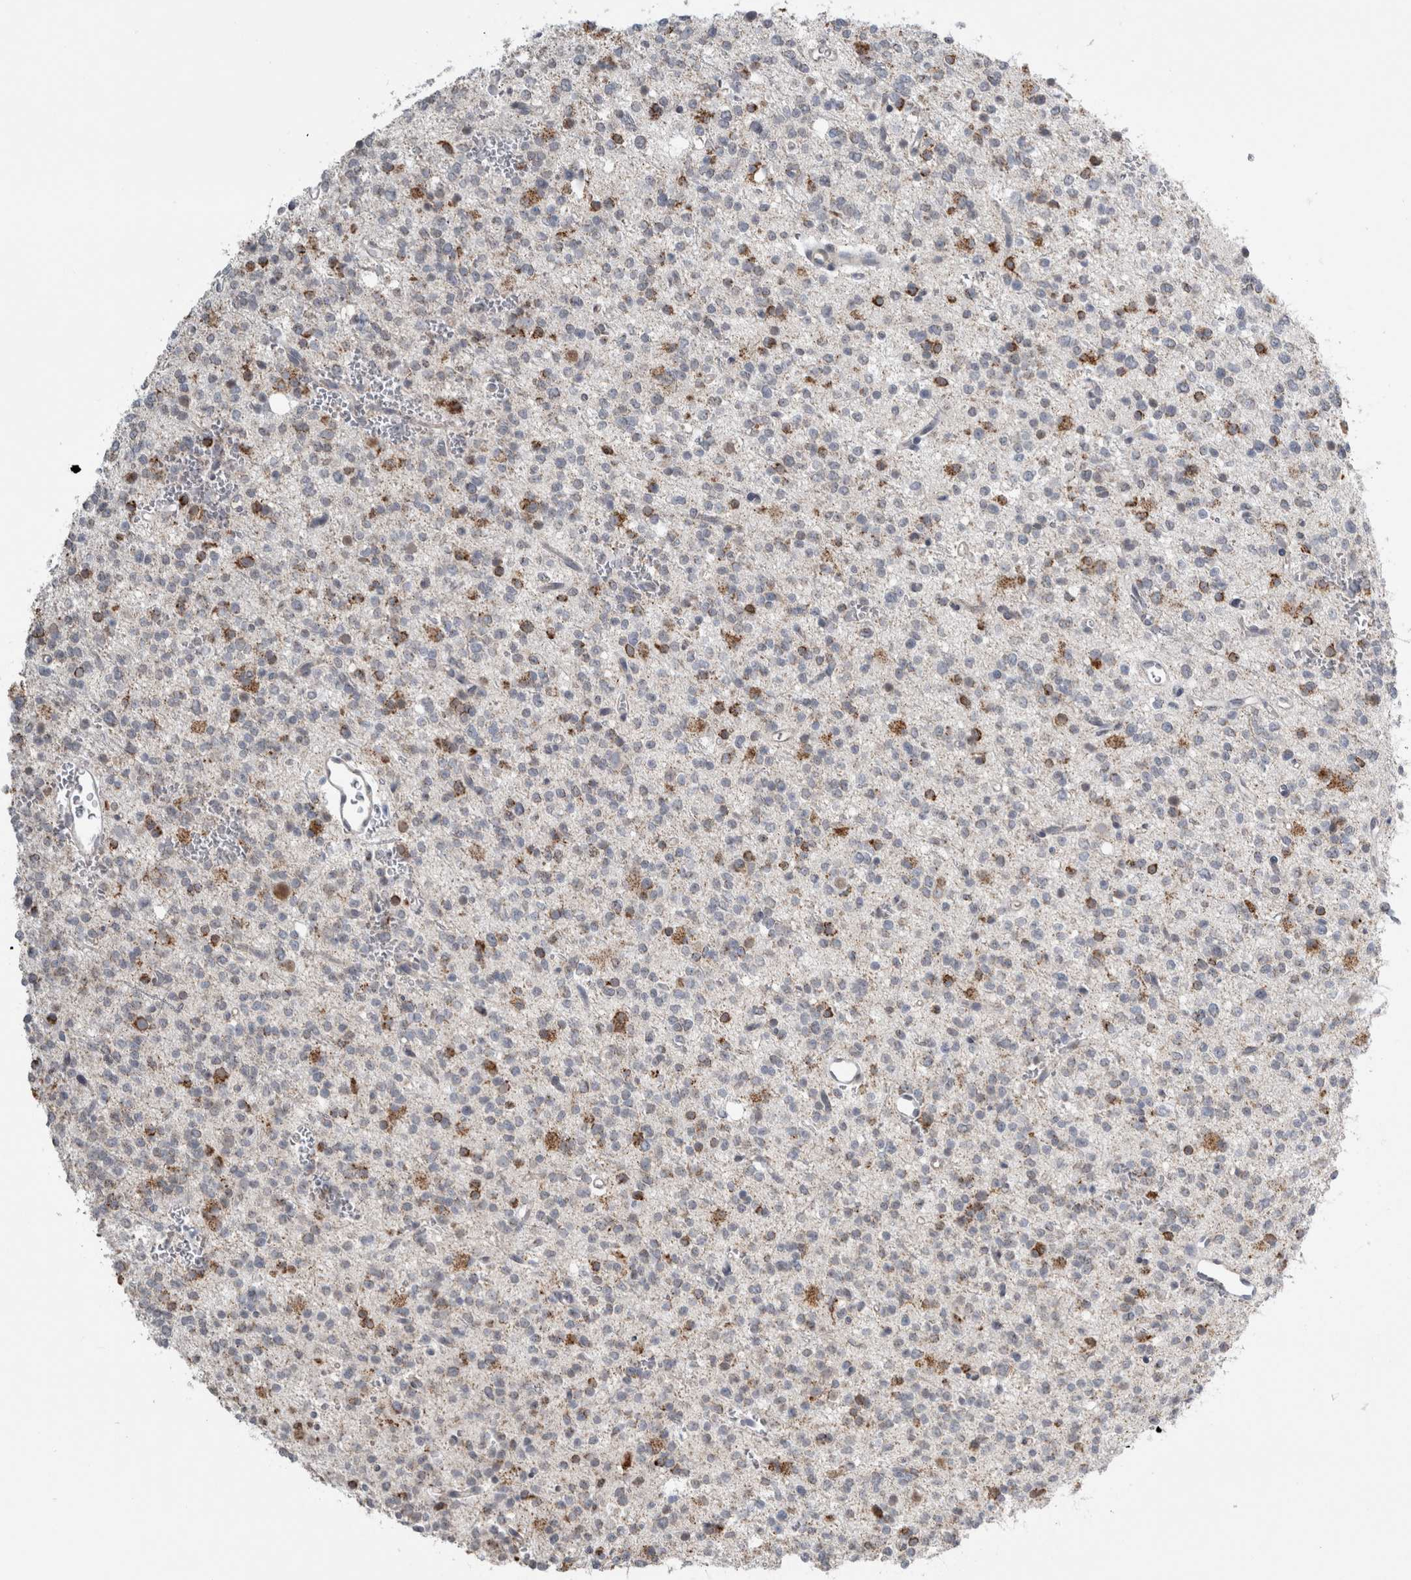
{"staining": {"intensity": "moderate", "quantity": "25%-75%", "location": "cytoplasmic/membranous"}, "tissue": "glioma", "cell_type": "Tumor cells", "image_type": "cancer", "snomed": [{"axis": "morphology", "description": "Glioma, malignant, High grade"}, {"axis": "topography", "description": "Brain"}], "caption": "Immunohistochemical staining of human glioma shows medium levels of moderate cytoplasmic/membranous staining in about 25%-75% of tumor cells.", "gene": "PLIN1", "patient": {"sex": "female", "age": 62}}